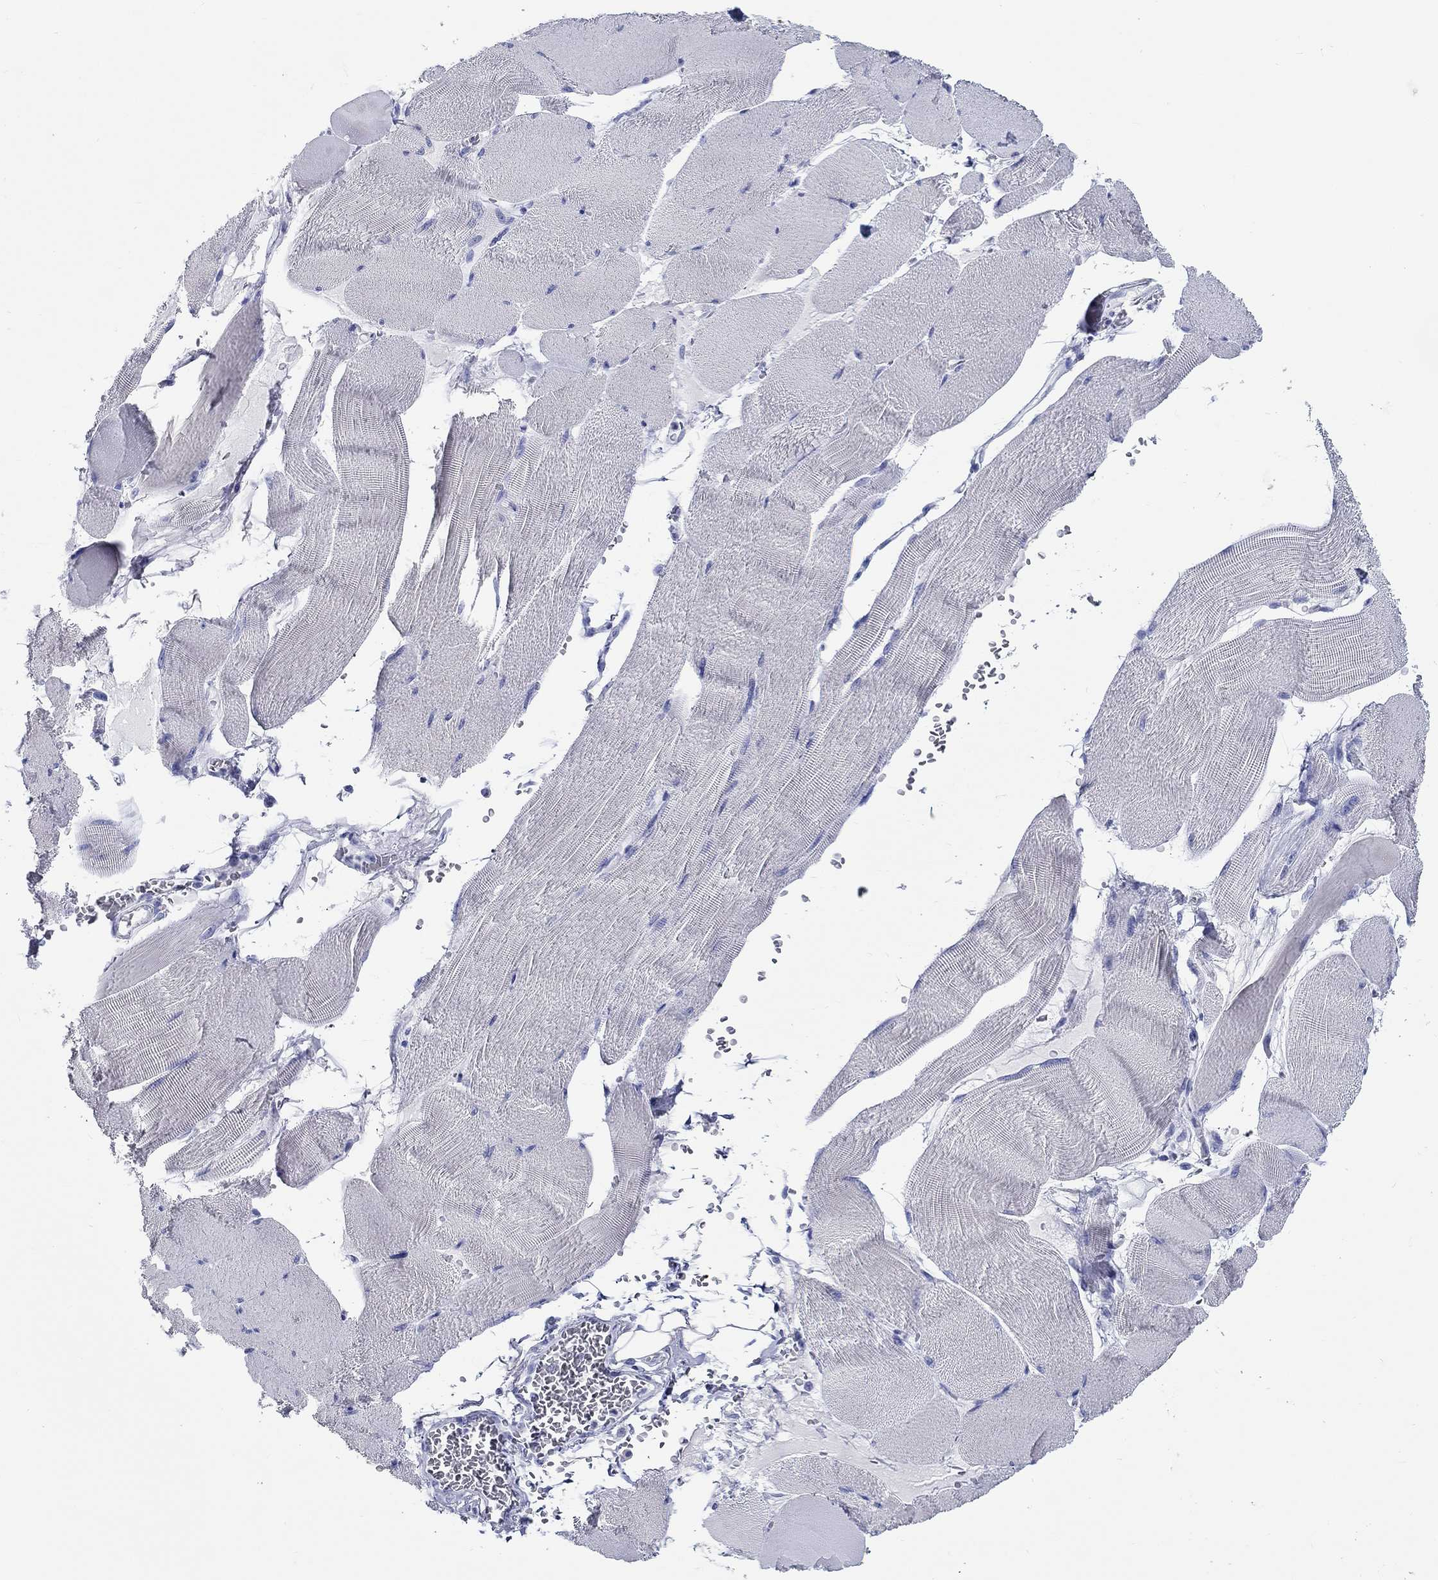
{"staining": {"intensity": "negative", "quantity": "none", "location": "none"}, "tissue": "skeletal muscle", "cell_type": "Myocytes", "image_type": "normal", "snomed": [{"axis": "morphology", "description": "Normal tissue, NOS"}, {"axis": "topography", "description": "Skeletal muscle"}], "caption": "Myocytes are negative for brown protein staining in benign skeletal muscle. Brightfield microscopy of IHC stained with DAB (3,3'-diaminobenzidine) (brown) and hematoxylin (blue), captured at high magnification.", "gene": "FBXO2", "patient": {"sex": "male", "age": 56}}